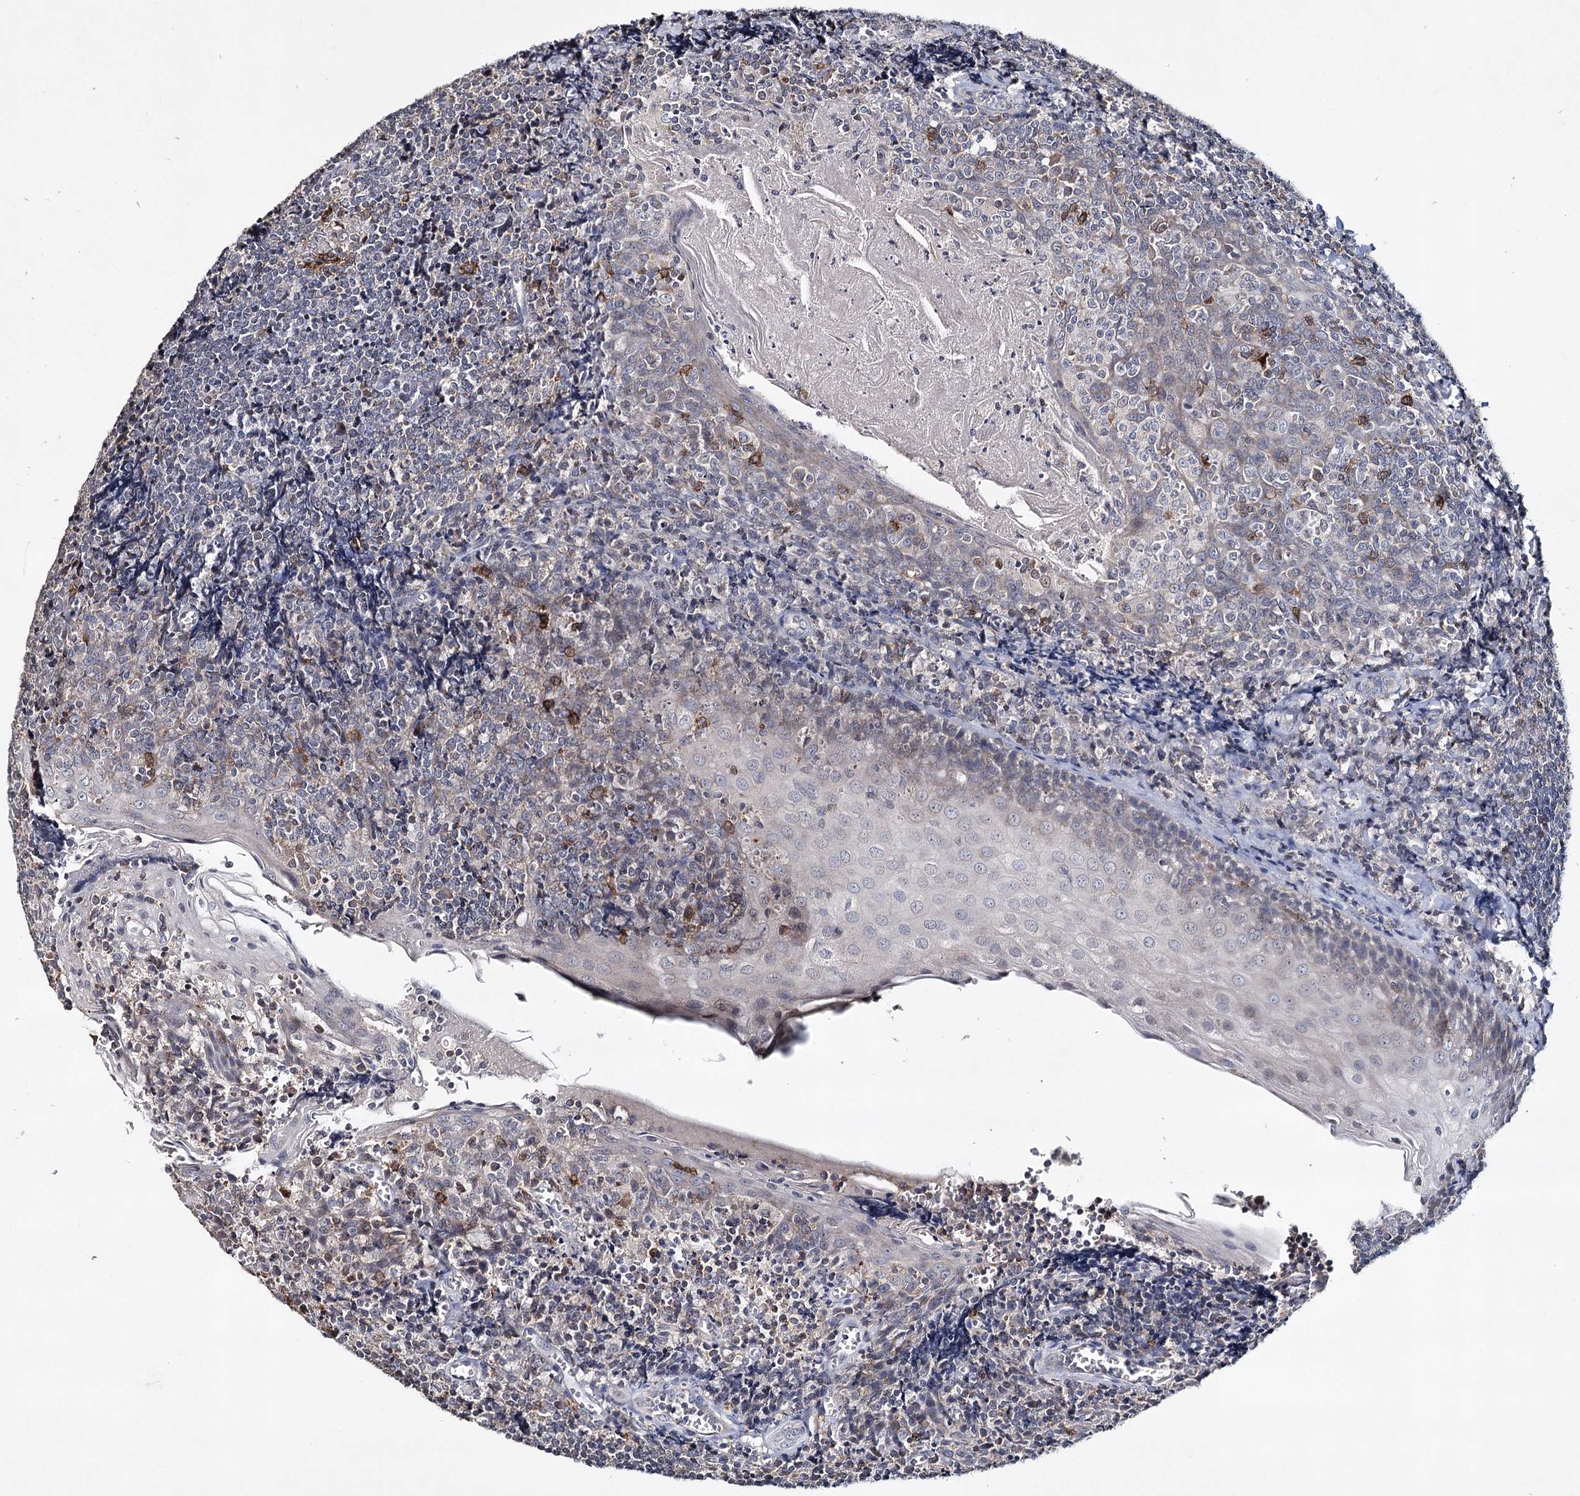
{"staining": {"intensity": "strong", "quantity": "<25%", "location": "cytoplasmic/membranous"}, "tissue": "tonsil", "cell_type": "Germinal center cells", "image_type": "normal", "snomed": [{"axis": "morphology", "description": "Normal tissue, NOS"}, {"axis": "topography", "description": "Tonsil"}], "caption": "A brown stain highlights strong cytoplasmic/membranous staining of a protein in germinal center cells of unremarkable human tonsil. Immunohistochemistry (ihc) stains the protein in brown and the nuclei are stained blue.", "gene": "ICOS", "patient": {"sex": "male", "age": 27}}